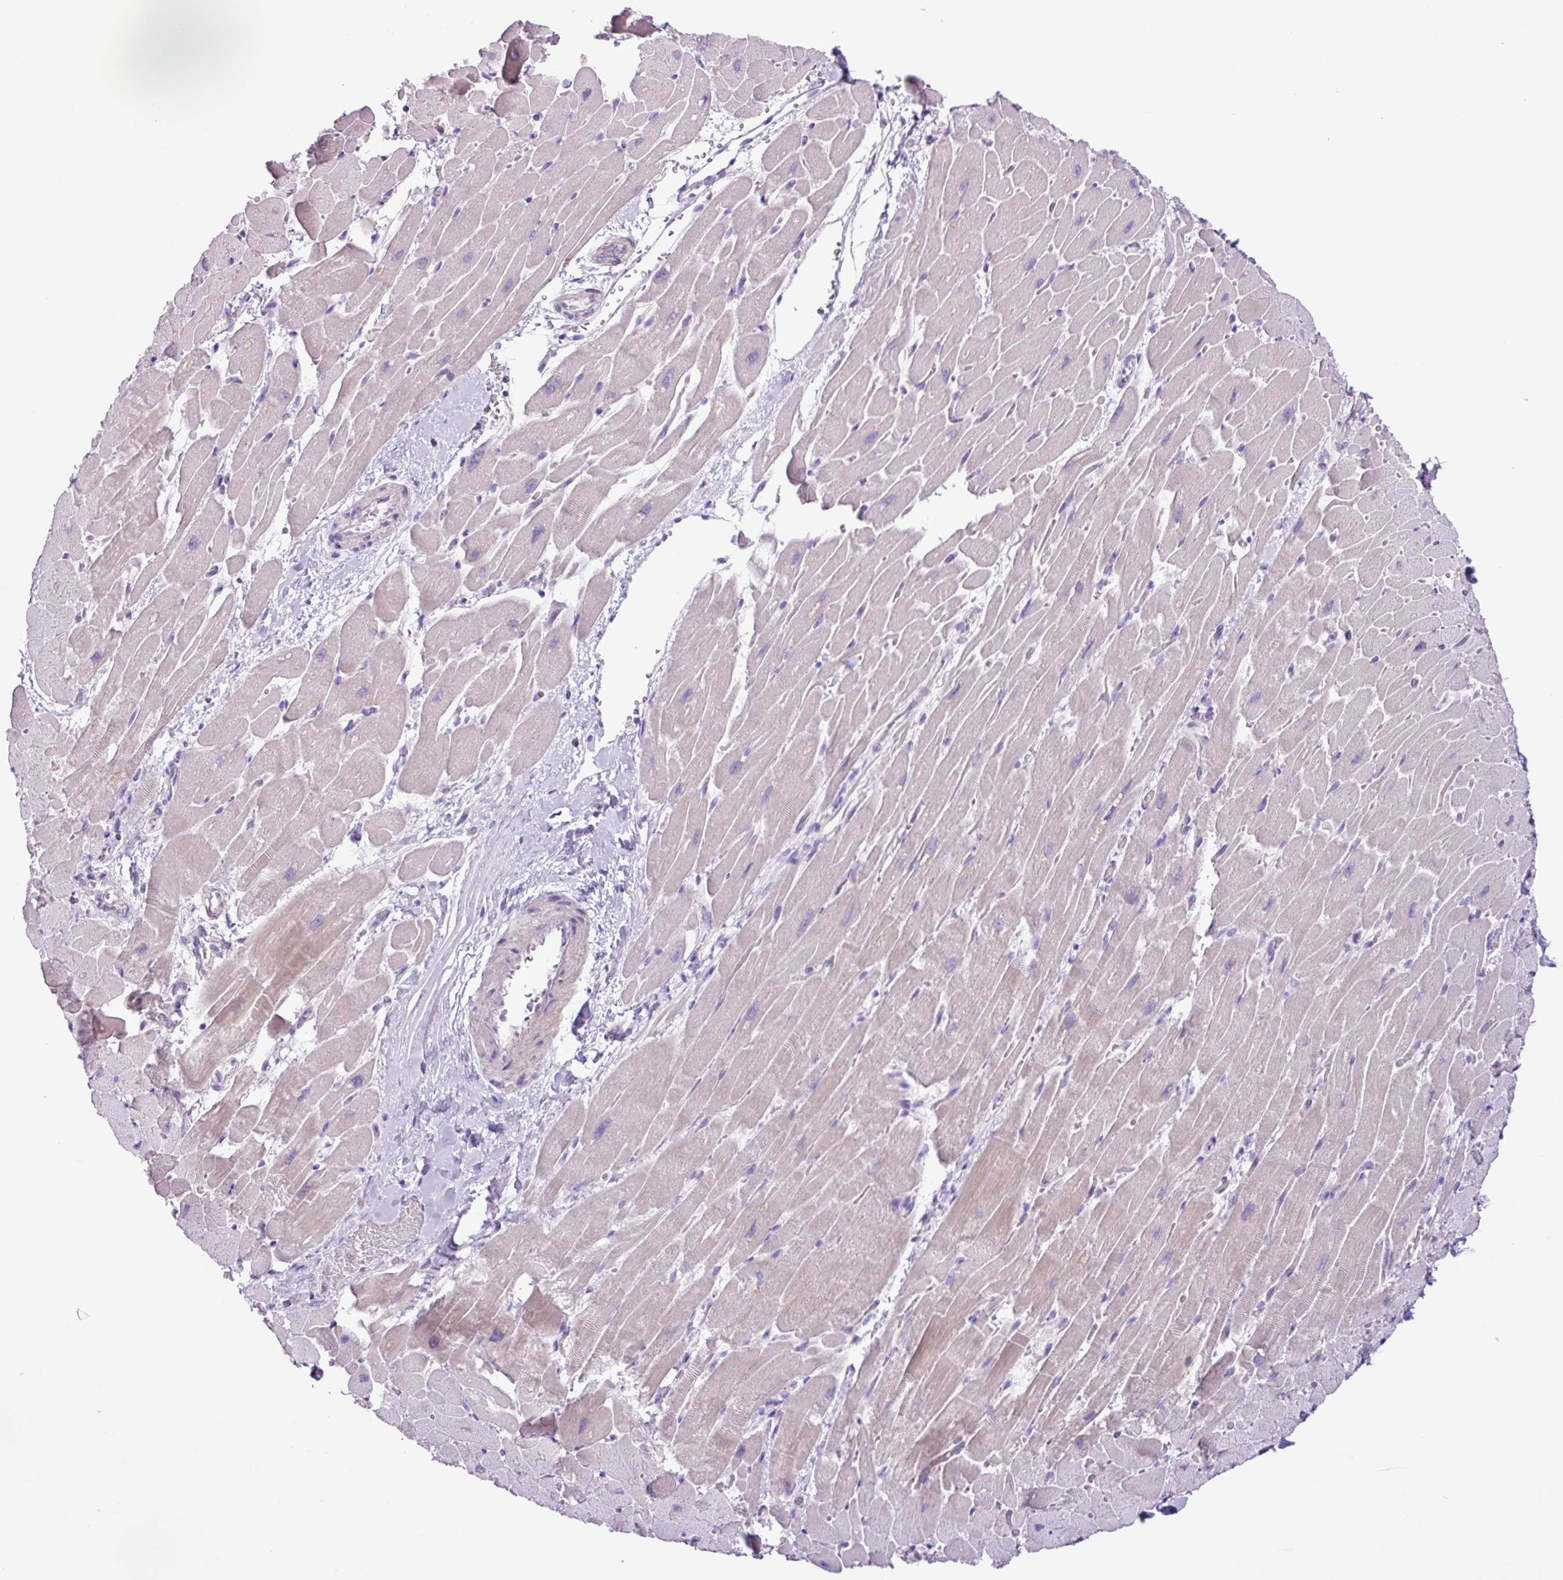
{"staining": {"intensity": "negative", "quantity": "none", "location": "none"}, "tissue": "heart muscle", "cell_type": "Cardiomyocytes", "image_type": "normal", "snomed": [{"axis": "morphology", "description": "Normal tissue, NOS"}, {"axis": "topography", "description": "Heart"}], "caption": "Protein analysis of benign heart muscle shows no significant positivity in cardiomyocytes.", "gene": "CYSTM1", "patient": {"sex": "male", "age": 37}}